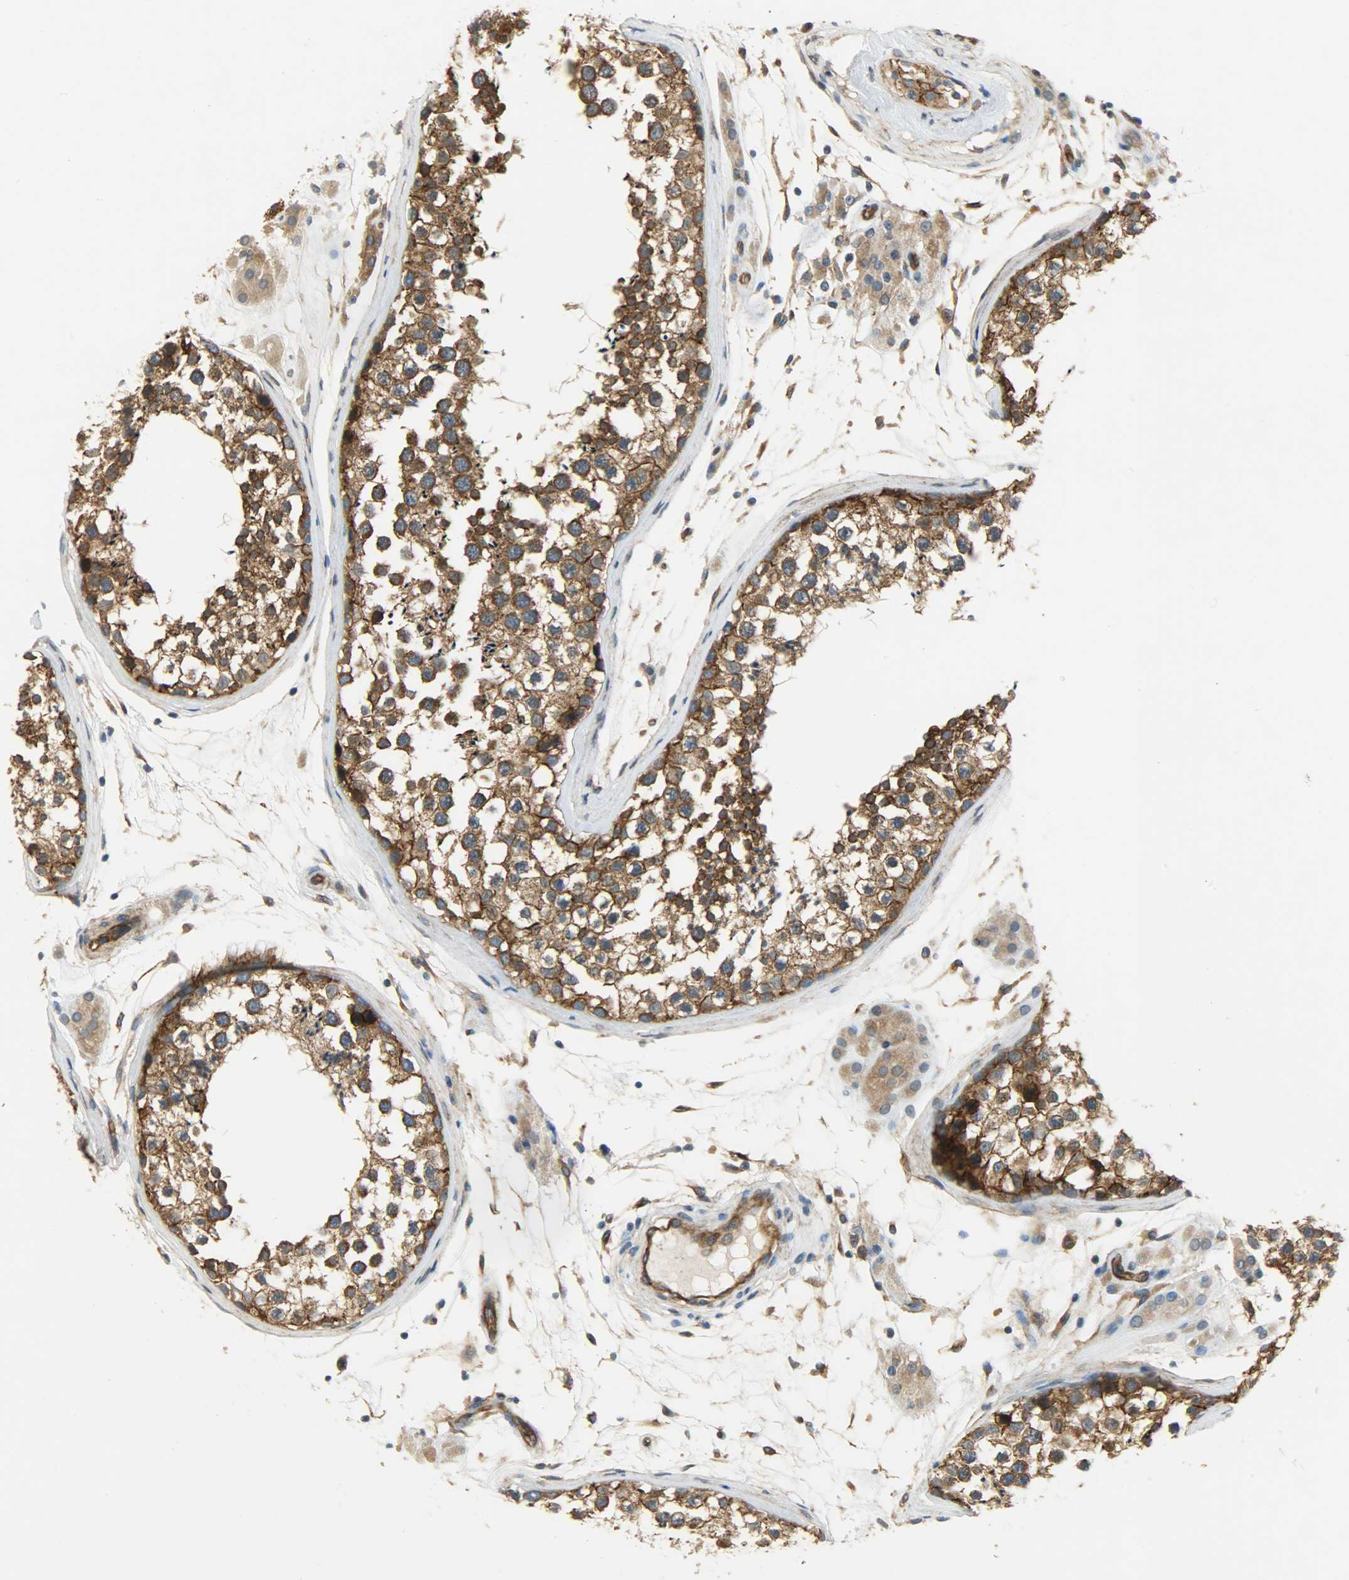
{"staining": {"intensity": "strong", "quantity": ">75%", "location": "cytoplasmic/membranous"}, "tissue": "testis", "cell_type": "Cells in seminiferous ducts", "image_type": "normal", "snomed": [{"axis": "morphology", "description": "Normal tissue, NOS"}, {"axis": "topography", "description": "Testis"}], "caption": "Immunohistochemistry staining of unremarkable testis, which exhibits high levels of strong cytoplasmic/membranous staining in about >75% of cells in seminiferous ducts indicating strong cytoplasmic/membranous protein positivity. The staining was performed using DAB (brown) for protein detection and nuclei were counterstained in hematoxylin (blue).", "gene": "KIAA1217", "patient": {"sex": "male", "age": 46}}